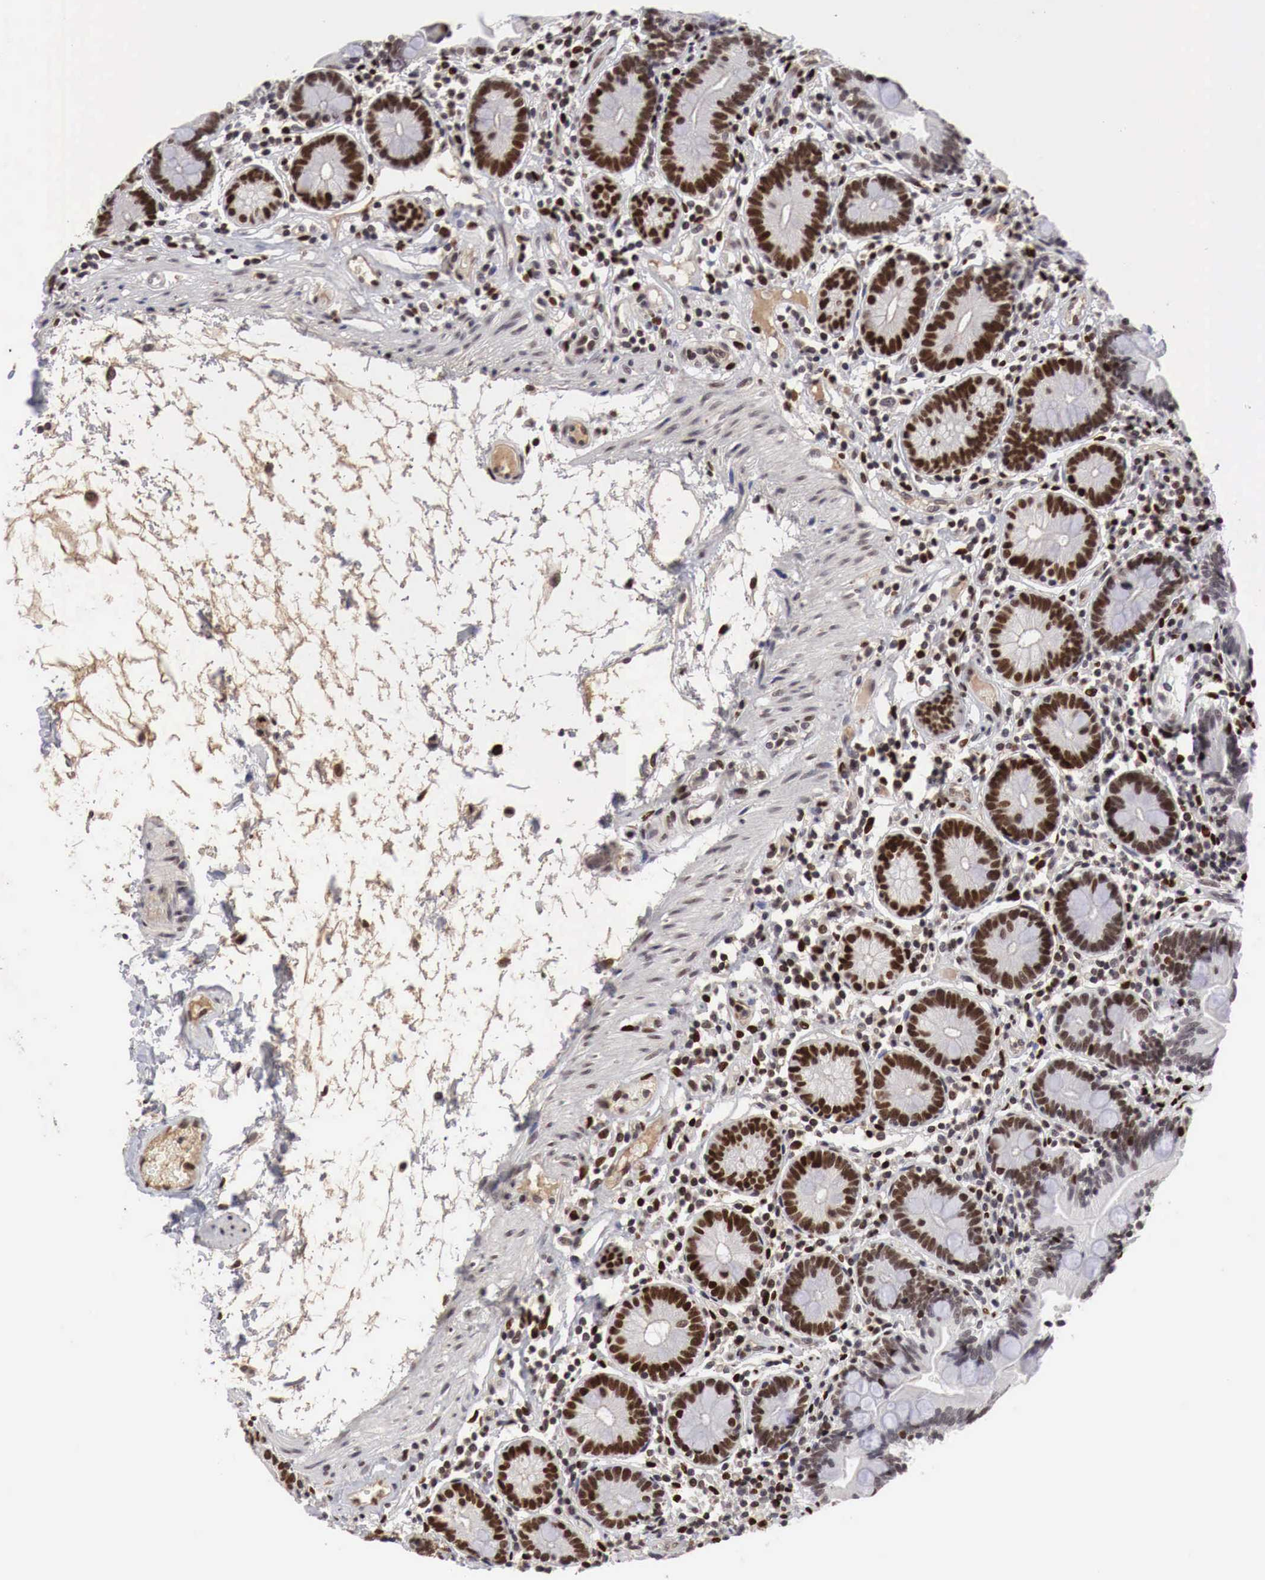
{"staining": {"intensity": "strong", "quantity": ">75%", "location": "nuclear"}, "tissue": "small intestine", "cell_type": "Glandular cells", "image_type": "normal", "snomed": [{"axis": "morphology", "description": "Normal tissue, NOS"}, {"axis": "topography", "description": "Small intestine"}], "caption": "Normal small intestine exhibits strong nuclear positivity in about >75% of glandular cells, visualized by immunohistochemistry. The staining is performed using DAB brown chromogen to label protein expression. The nuclei are counter-stained blue using hematoxylin.", "gene": "DACH2", "patient": {"sex": "female", "age": 69}}